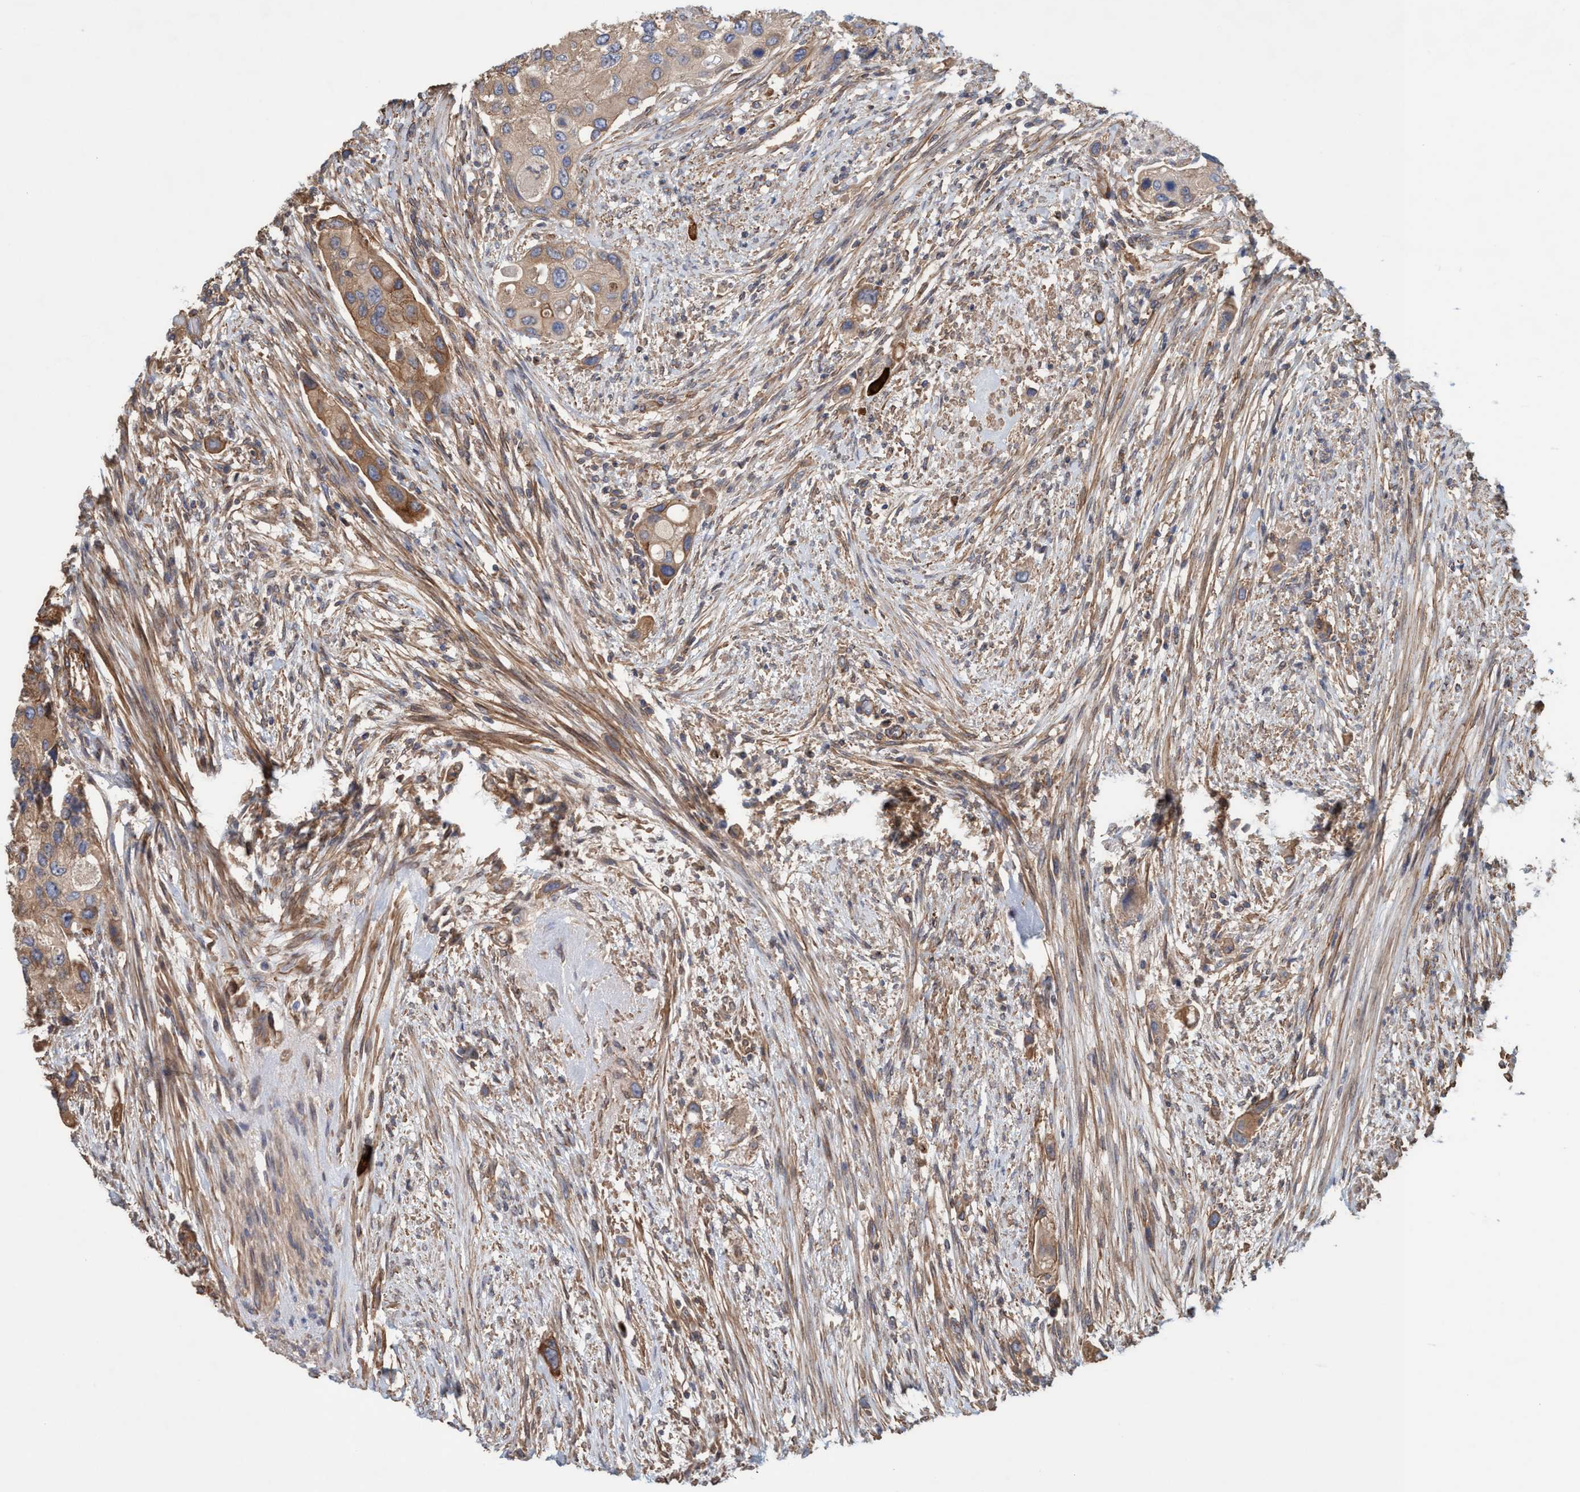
{"staining": {"intensity": "moderate", "quantity": ">75%", "location": "cytoplasmic/membranous"}, "tissue": "urothelial cancer", "cell_type": "Tumor cells", "image_type": "cancer", "snomed": [{"axis": "morphology", "description": "Urothelial carcinoma, High grade"}, {"axis": "topography", "description": "Urinary bladder"}], "caption": "Immunohistochemical staining of human urothelial carcinoma (high-grade) exhibits medium levels of moderate cytoplasmic/membranous protein positivity in approximately >75% of tumor cells.", "gene": "SPECC1", "patient": {"sex": "female", "age": 56}}